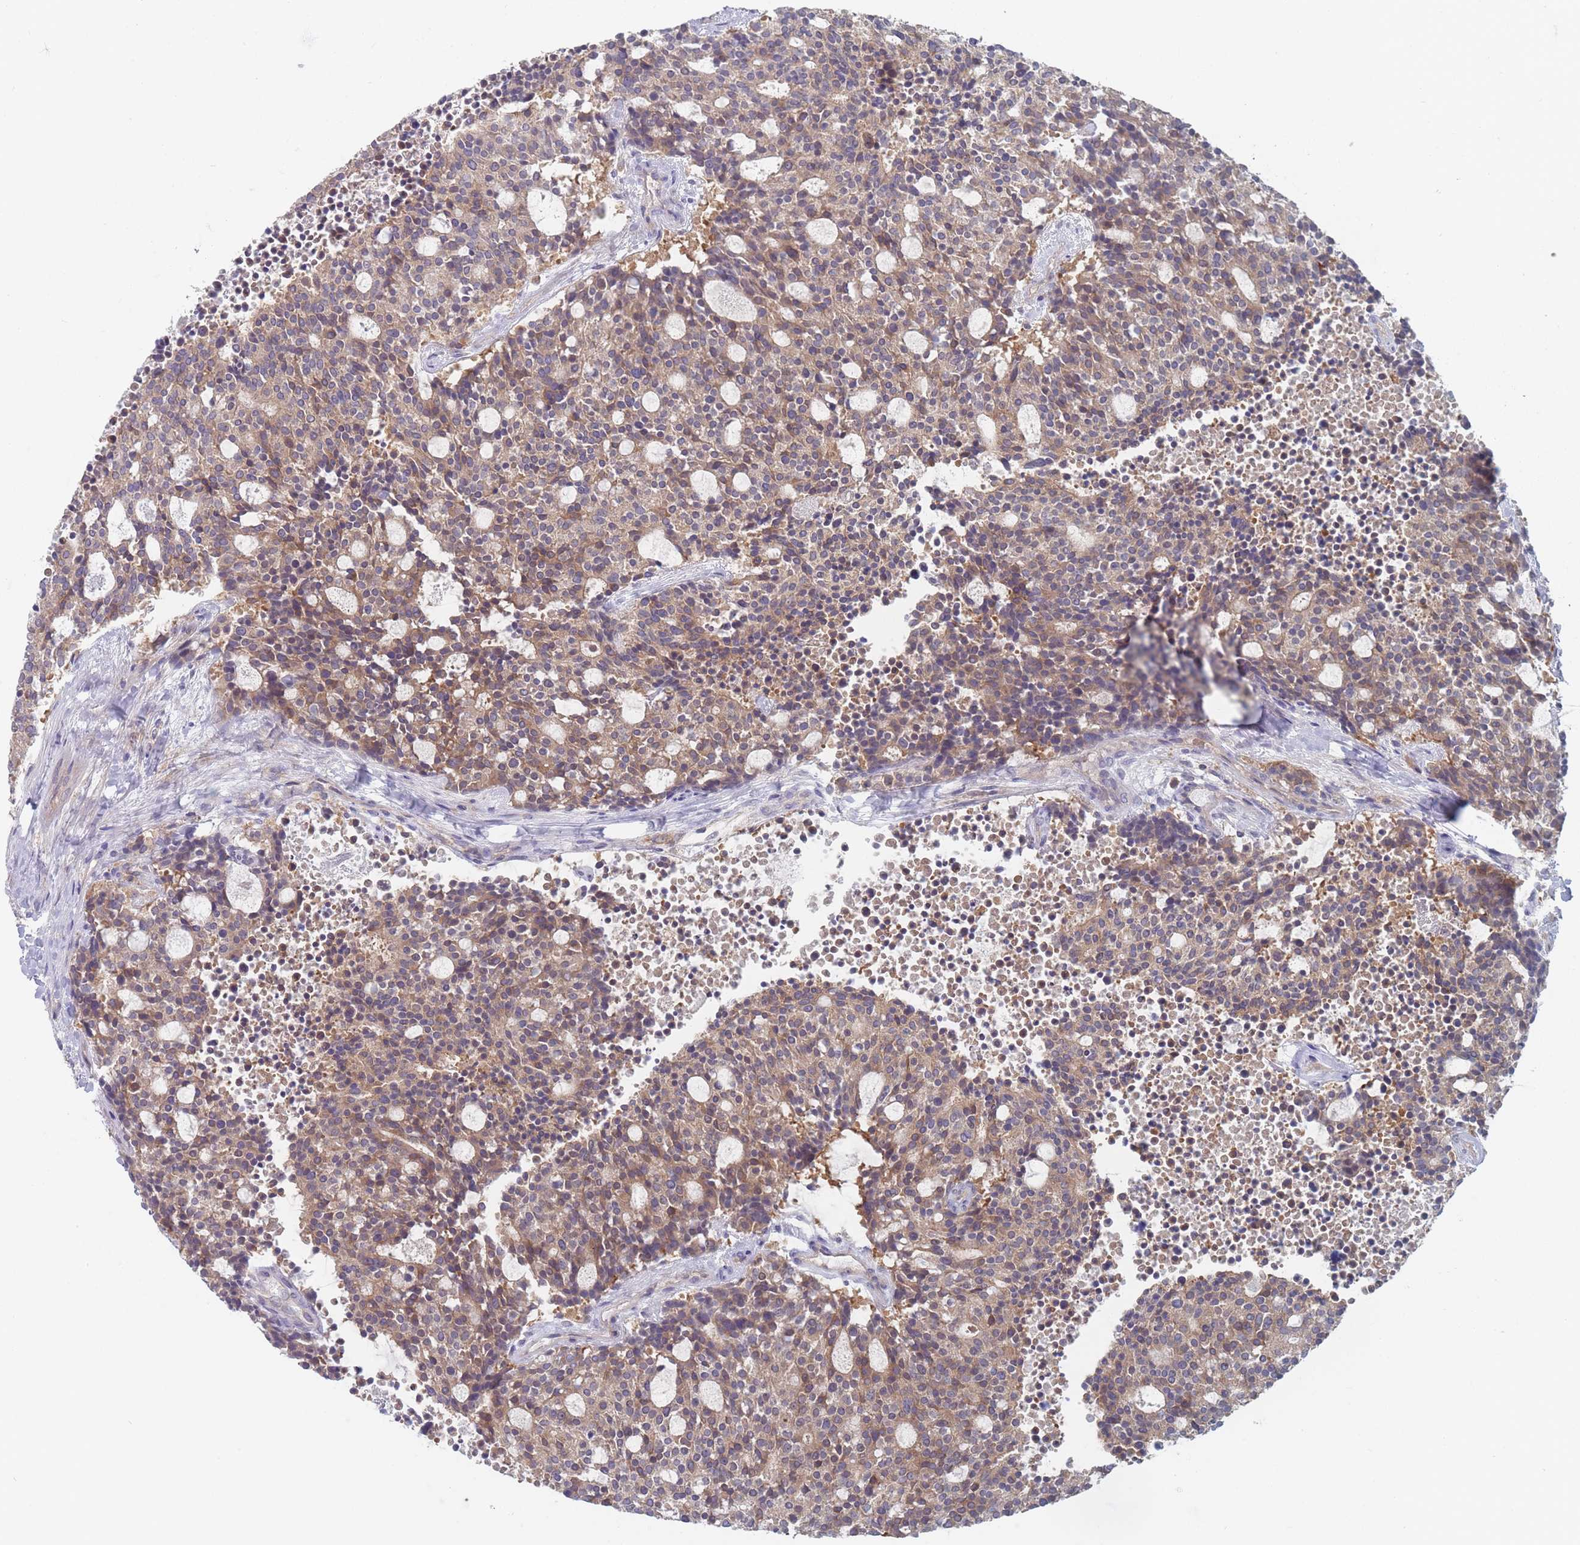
{"staining": {"intensity": "moderate", "quantity": ">75%", "location": "cytoplasmic/membranous"}, "tissue": "carcinoid", "cell_type": "Tumor cells", "image_type": "cancer", "snomed": [{"axis": "morphology", "description": "Carcinoid, malignant, NOS"}, {"axis": "topography", "description": "Pancreas"}], "caption": "Immunohistochemical staining of human carcinoid displays medium levels of moderate cytoplasmic/membranous positivity in approximately >75% of tumor cells. The protein is stained brown, and the nuclei are stained in blue (DAB IHC with brightfield microscopy, high magnification).", "gene": "EFCC1", "patient": {"sex": "female", "age": 54}}